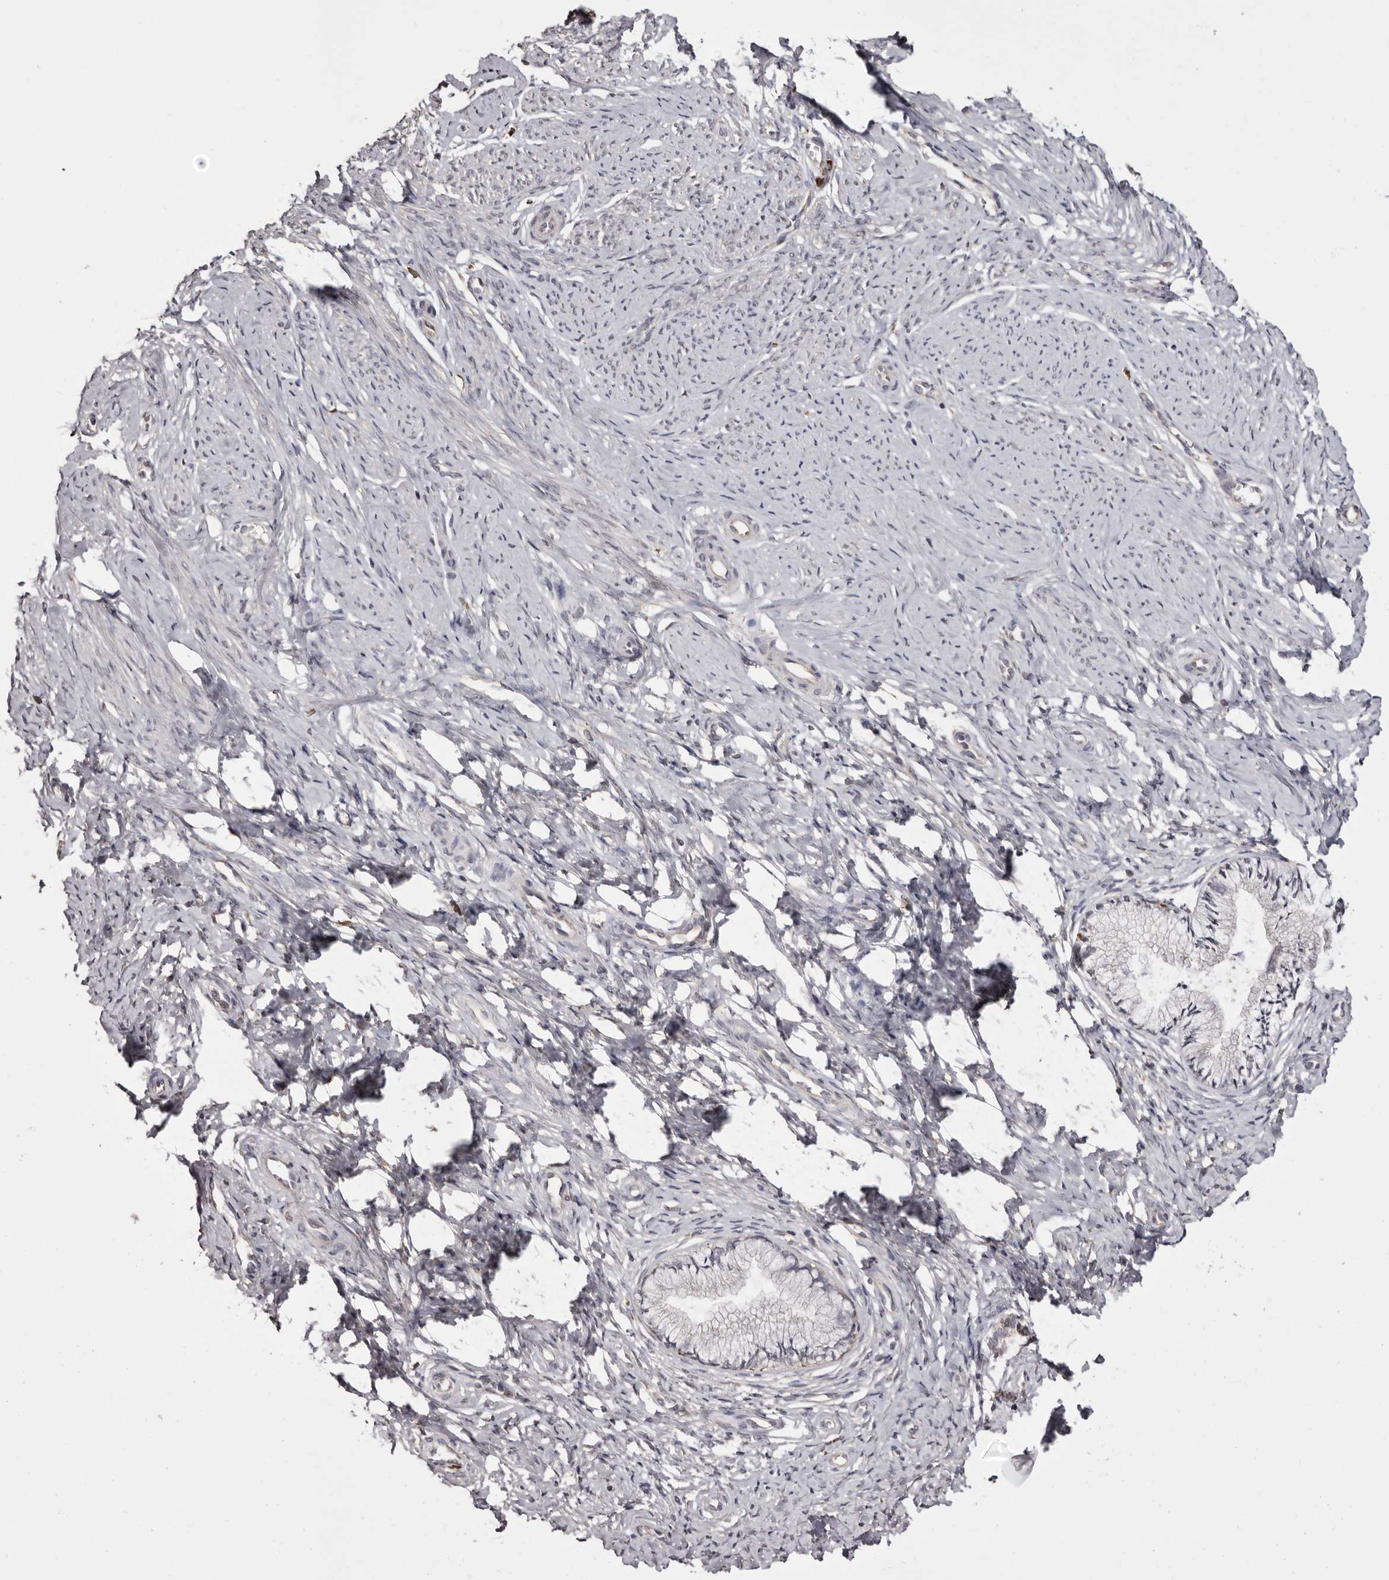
{"staining": {"intensity": "moderate", "quantity": "<25%", "location": "cytoplasmic/membranous"}, "tissue": "cervix", "cell_type": "Glandular cells", "image_type": "normal", "snomed": [{"axis": "morphology", "description": "Normal tissue, NOS"}, {"axis": "topography", "description": "Cervix"}], "caption": "The micrograph reveals immunohistochemical staining of normal cervix. There is moderate cytoplasmic/membranous expression is appreciated in approximately <25% of glandular cells. (brown staining indicates protein expression, while blue staining denotes nuclei).", "gene": "TNNI1", "patient": {"sex": "female", "age": 36}}